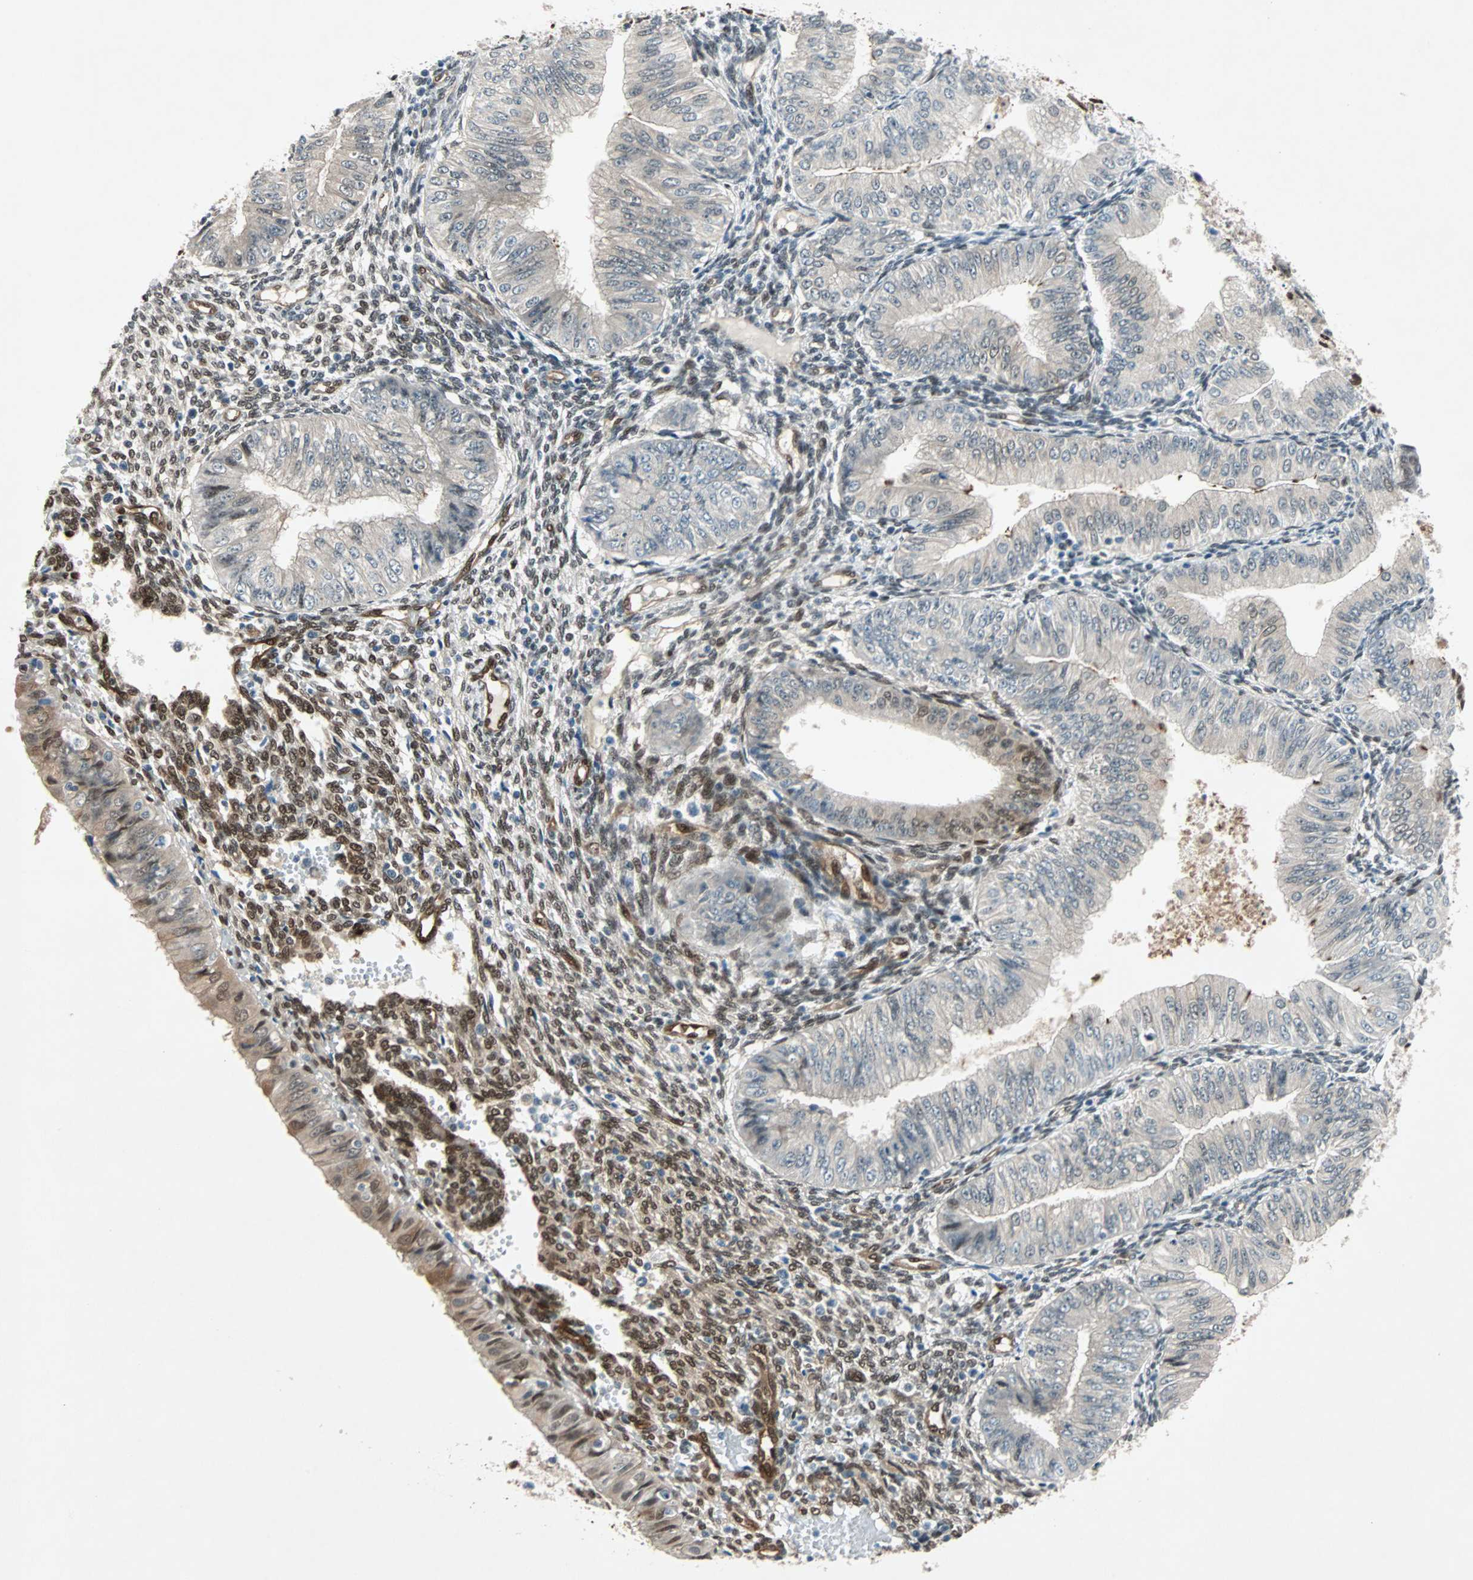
{"staining": {"intensity": "moderate", "quantity": "<25%", "location": "cytoplasmic/membranous,nuclear"}, "tissue": "endometrial cancer", "cell_type": "Tumor cells", "image_type": "cancer", "snomed": [{"axis": "morphology", "description": "Normal tissue, NOS"}, {"axis": "morphology", "description": "Adenocarcinoma, NOS"}, {"axis": "topography", "description": "Endometrium"}], "caption": "Endometrial adenocarcinoma stained with a protein marker reveals moderate staining in tumor cells.", "gene": "WWTR1", "patient": {"sex": "female", "age": 53}}